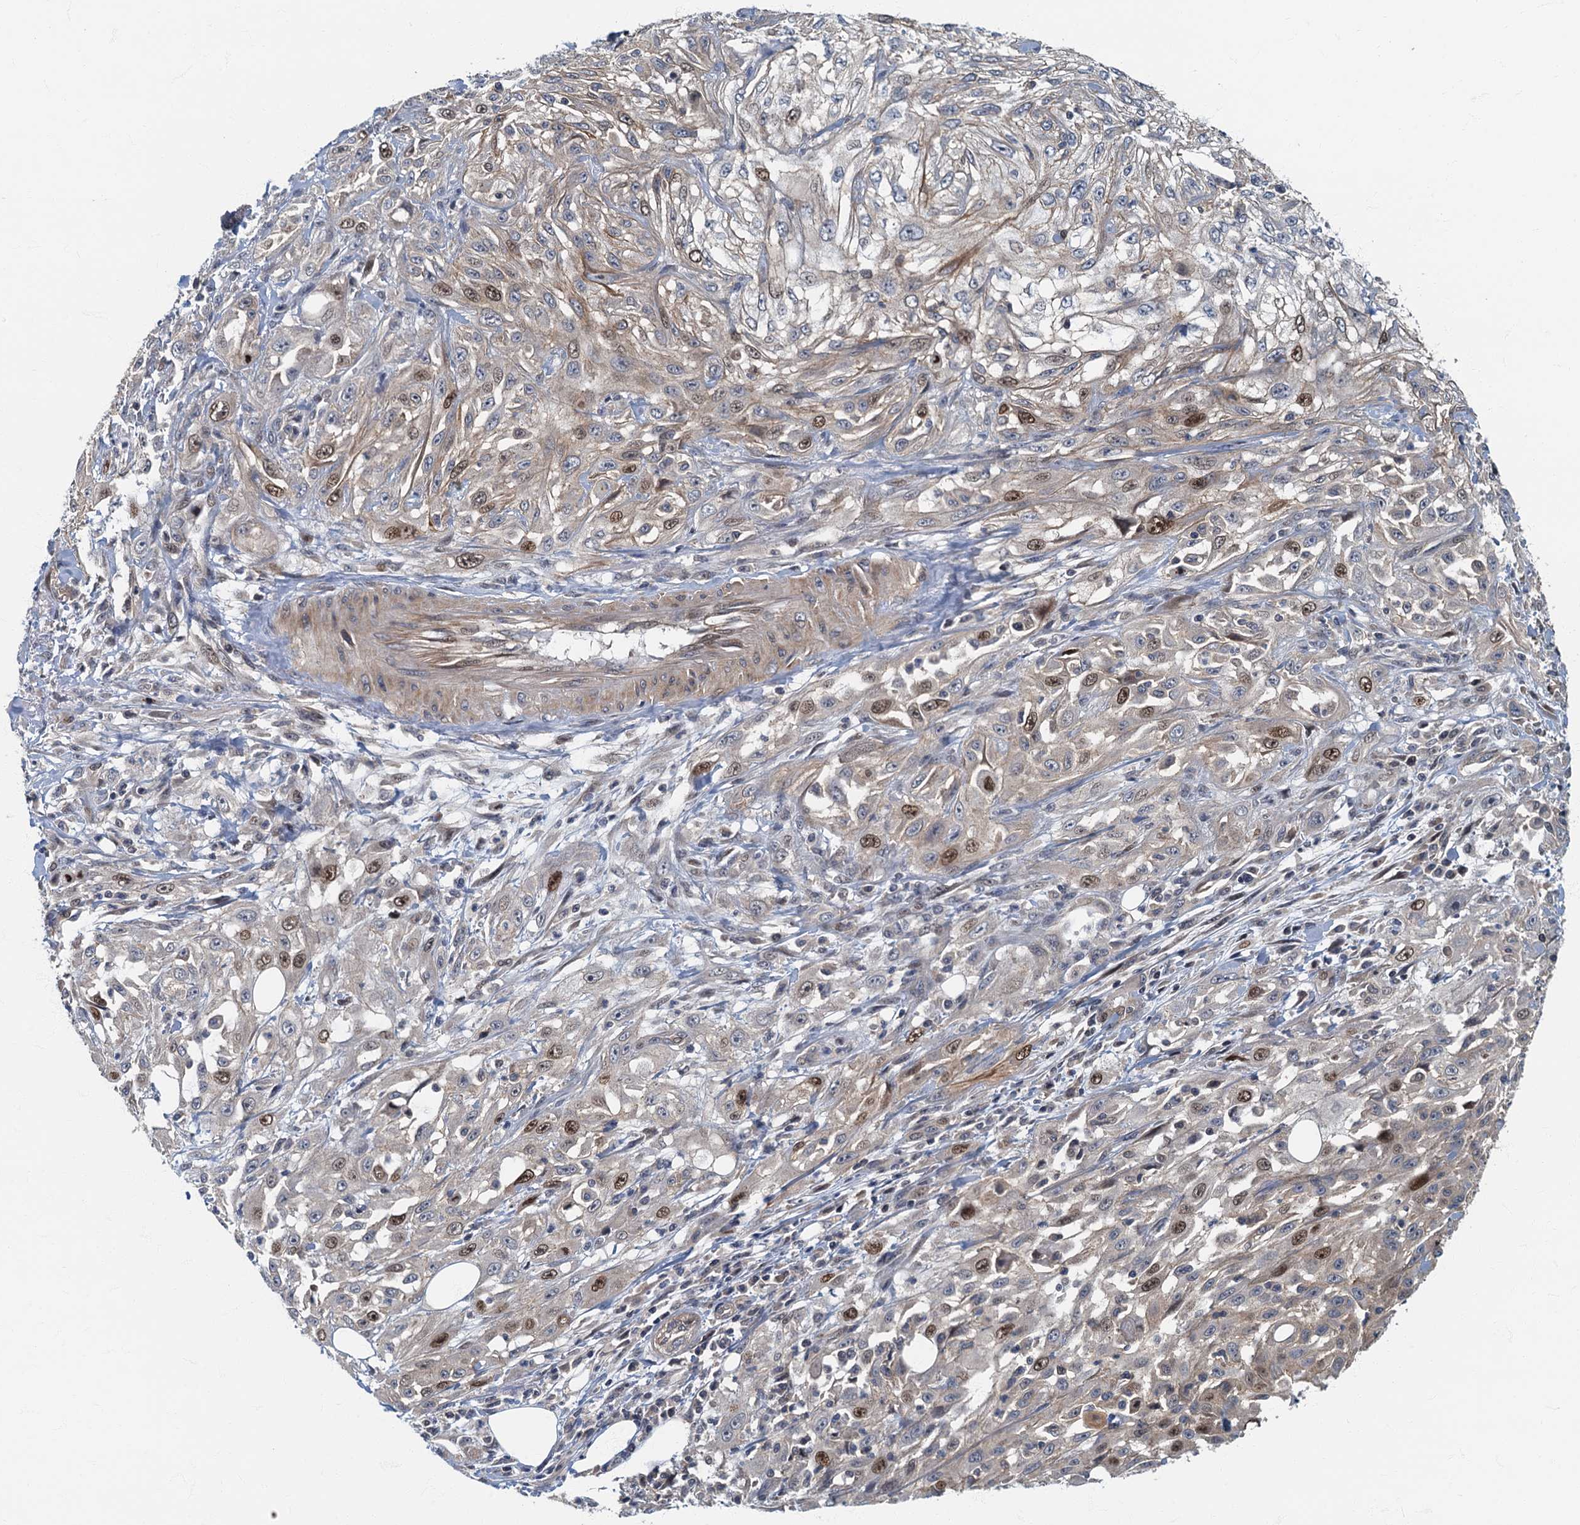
{"staining": {"intensity": "moderate", "quantity": "<25%", "location": "nuclear"}, "tissue": "skin cancer", "cell_type": "Tumor cells", "image_type": "cancer", "snomed": [{"axis": "morphology", "description": "Squamous cell carcinoma, NOS"}, {"axis": "morphology", "description": "Squamous cell carcinoma, metastatic, NOS"}, {"axis": "topography", "description": "Skin"}, {"axis": "topography", "description": "Lymph node"}], "caption": "DAB immunohistochemical staining of skin cancer exhibits moderate nuclear protein expression in about <25% of tumor cells.", "gene": "CKAP2L", "patient": {"sex": "male", "age": 75}}